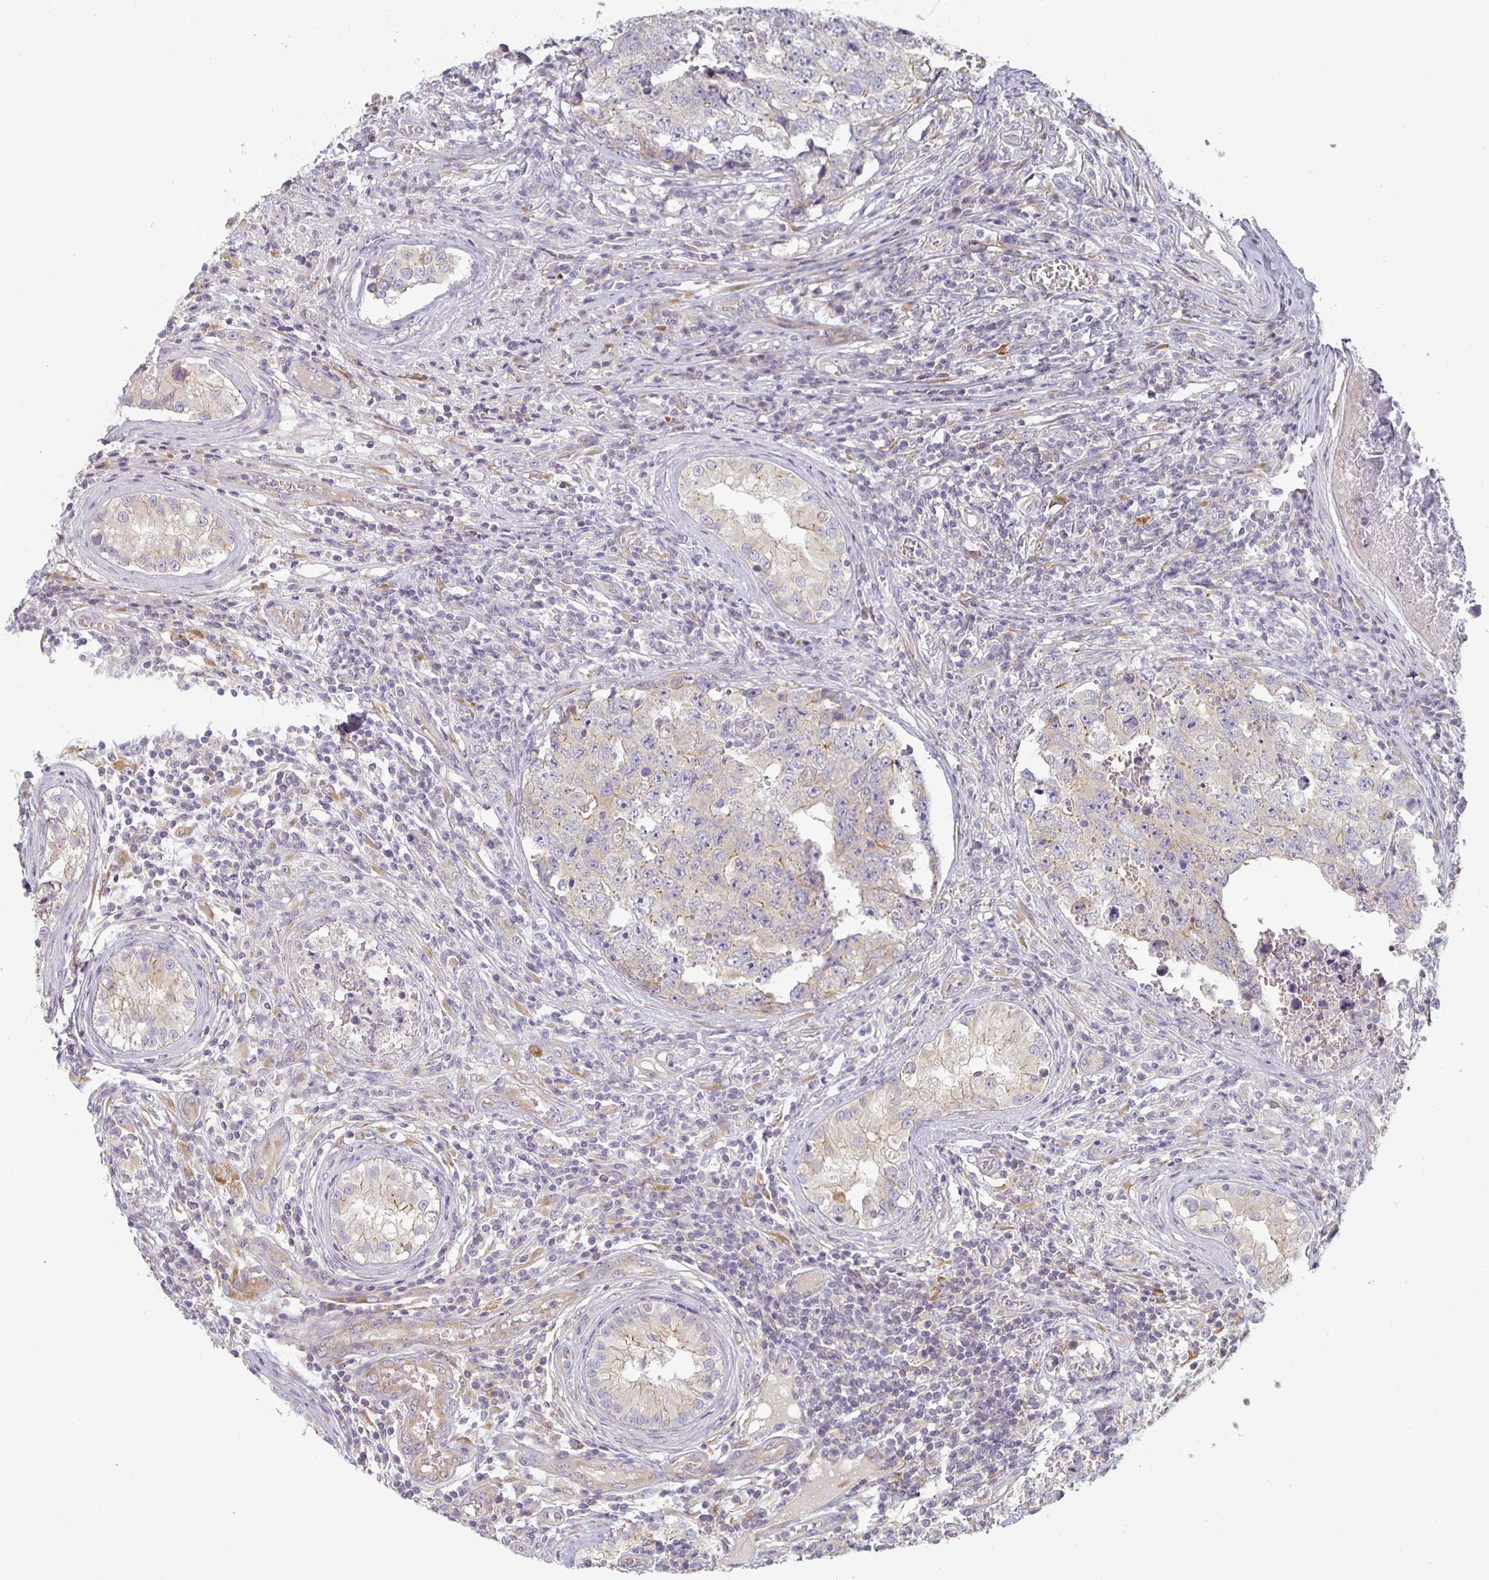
{"staining": {"intensity": "negative", "quantity": "none", "location": "none"}, "tissue": "testis cancer", "cell_type": "Tumor cells", "image_type": "cancer", "snomed": [{"axis": "morphology", "description": "Carcinoma, Embryonal, NOS"}, {"axis": "topography", "description": "Testis"}], "caption": "Tumor cells are negative for brown protein staining in testis embryonal carcinoma. (DAB immunohistochemistry (IHC), high magnification).", "gene": "CTHRC1", "patient": {"sex": "male", "age": 25}}